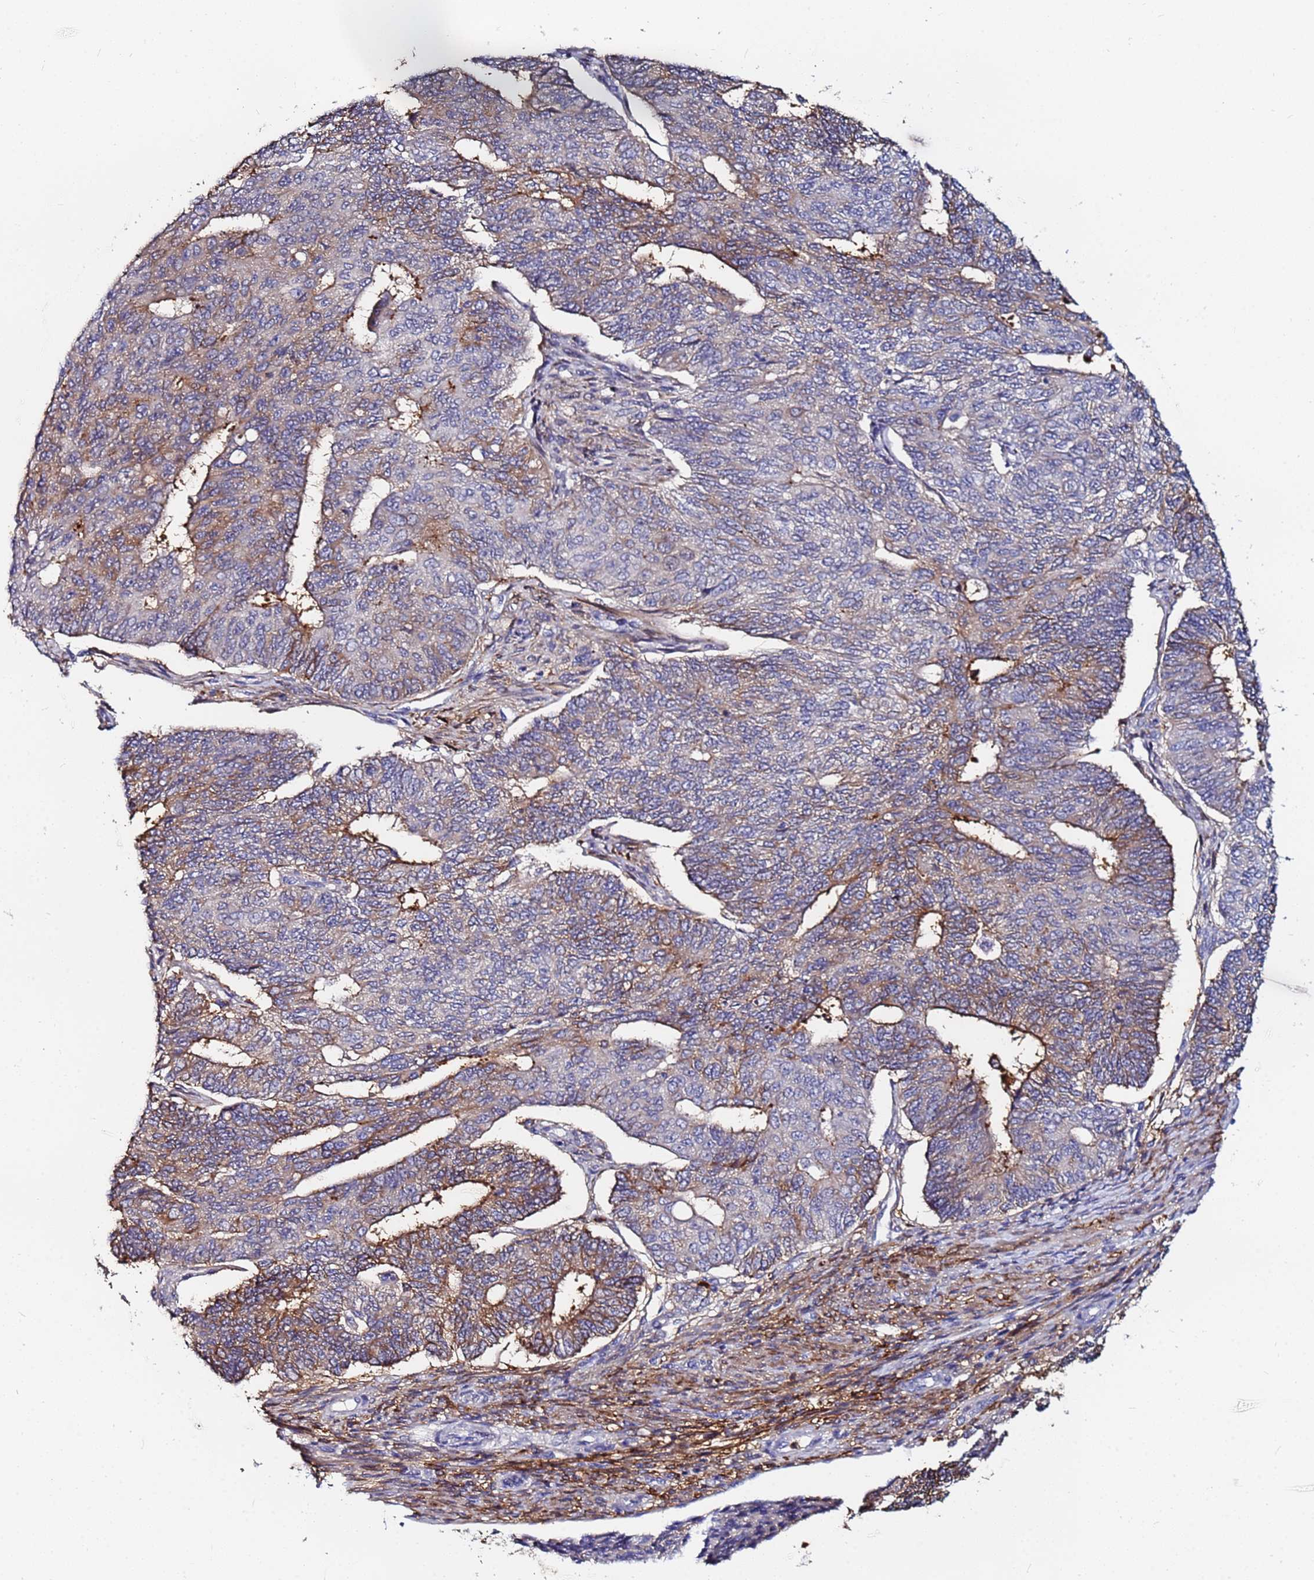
{"staining": {"intensity": "moderate", "quantity": "25%-75%", "location": "cytoplasmic/membranous"}, "tissue": "endometrial cancer", "cell_type": "Tumor cells", "image_type": "cancer", "snomed": [{"axis": "morphology", "description": "Adenocarcinoma, NOS"}, {"axis": "topography", "description": "Endometrium"}], "caption": "This is a histology image of immunohistochemistry (IHC) staining of endometrial adenocarcinoma, which shows moderate staining in the cytoplasmic/membranous of tumor cells.", "gene": "BASP1", "patient": {"sex": "female", "age": 32}}